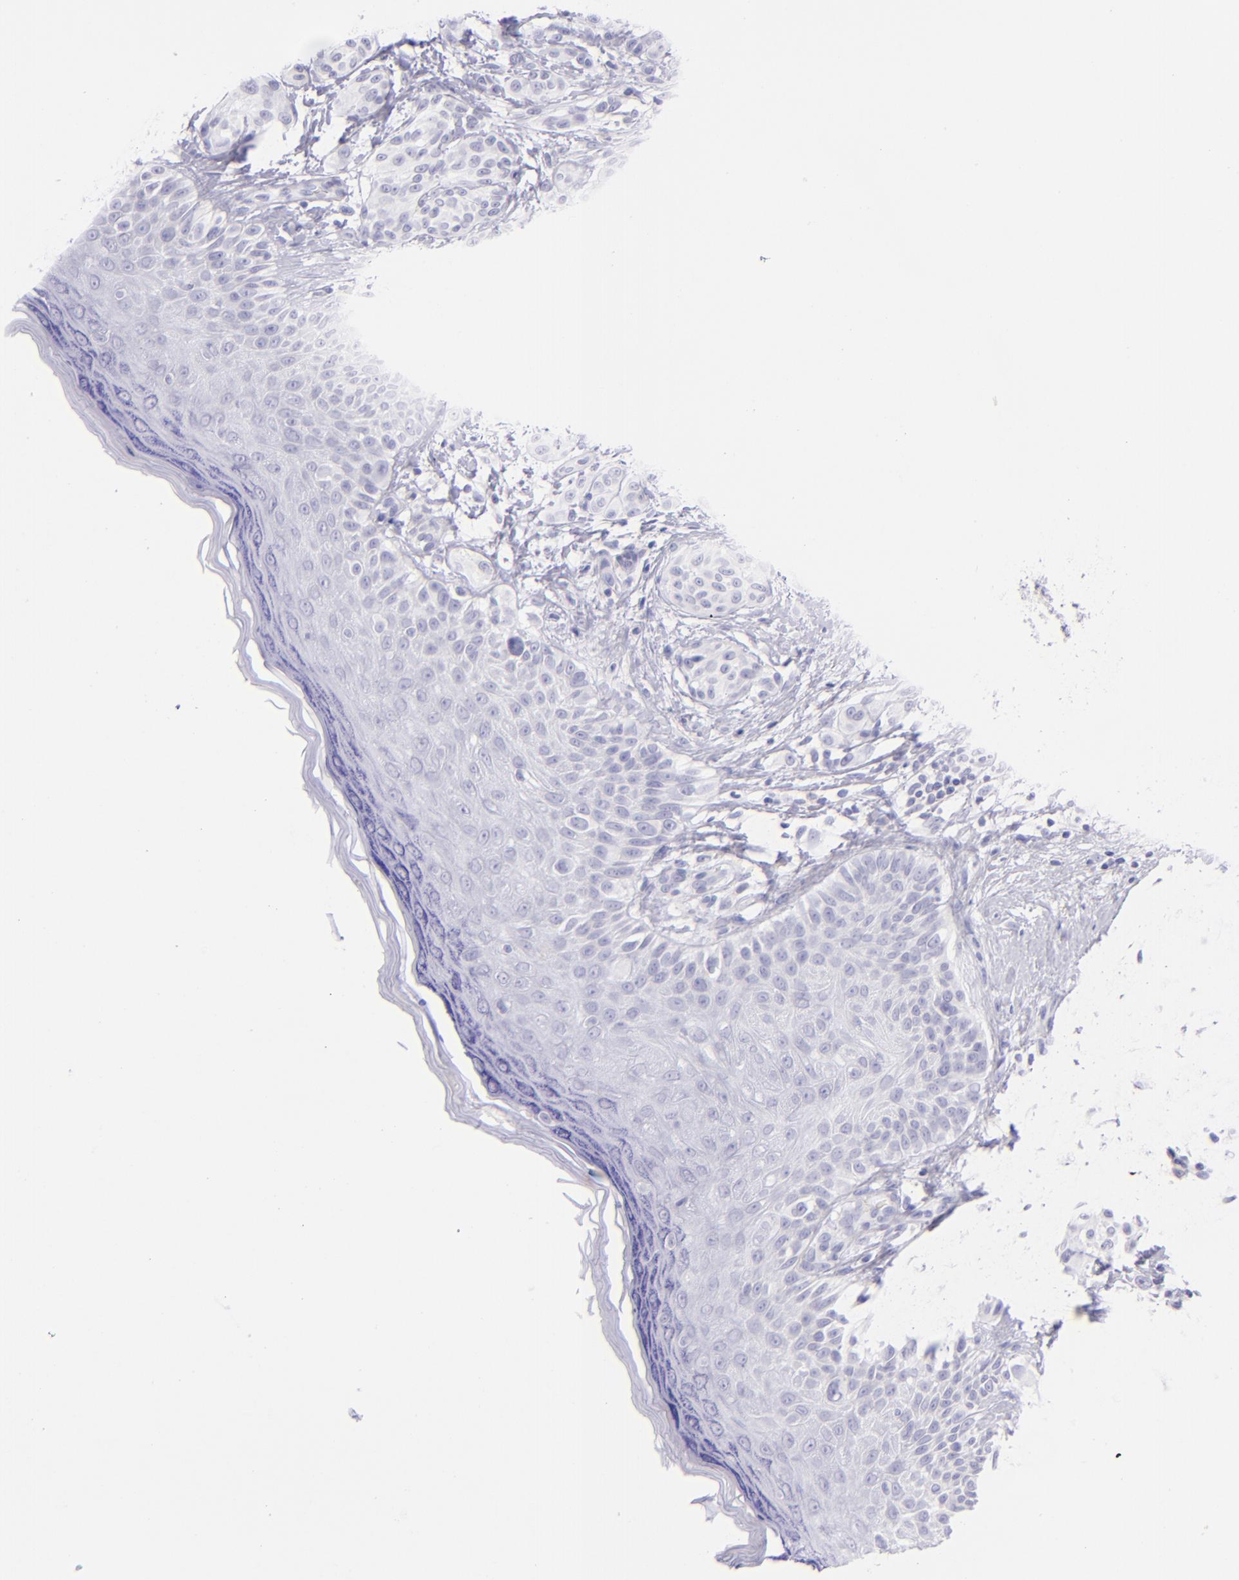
{"staining": {"intensity": "negative", "quantity": "none", "location": "none"}, "tissue": "melanoma", "cell_type": "Tumor cells", "image_type": "cancer", "snomed": [{"axis": "morphology", "description": "Malignant melanoma, NOS"}, {"axis": "topography", "description": "Skin"}], "caption": "This is a photomicrograph of immunohistochemistry (IHC) staining of malignant melanoma, which shows no expression in tumor cells. (DAB (3,3'-diaminobenzidine) immunohistochemistry (IHC) visualized using brightfield microscopy, high magnification).", "gene": "CD72", "patient": {"sex": "male", "age": 57}}